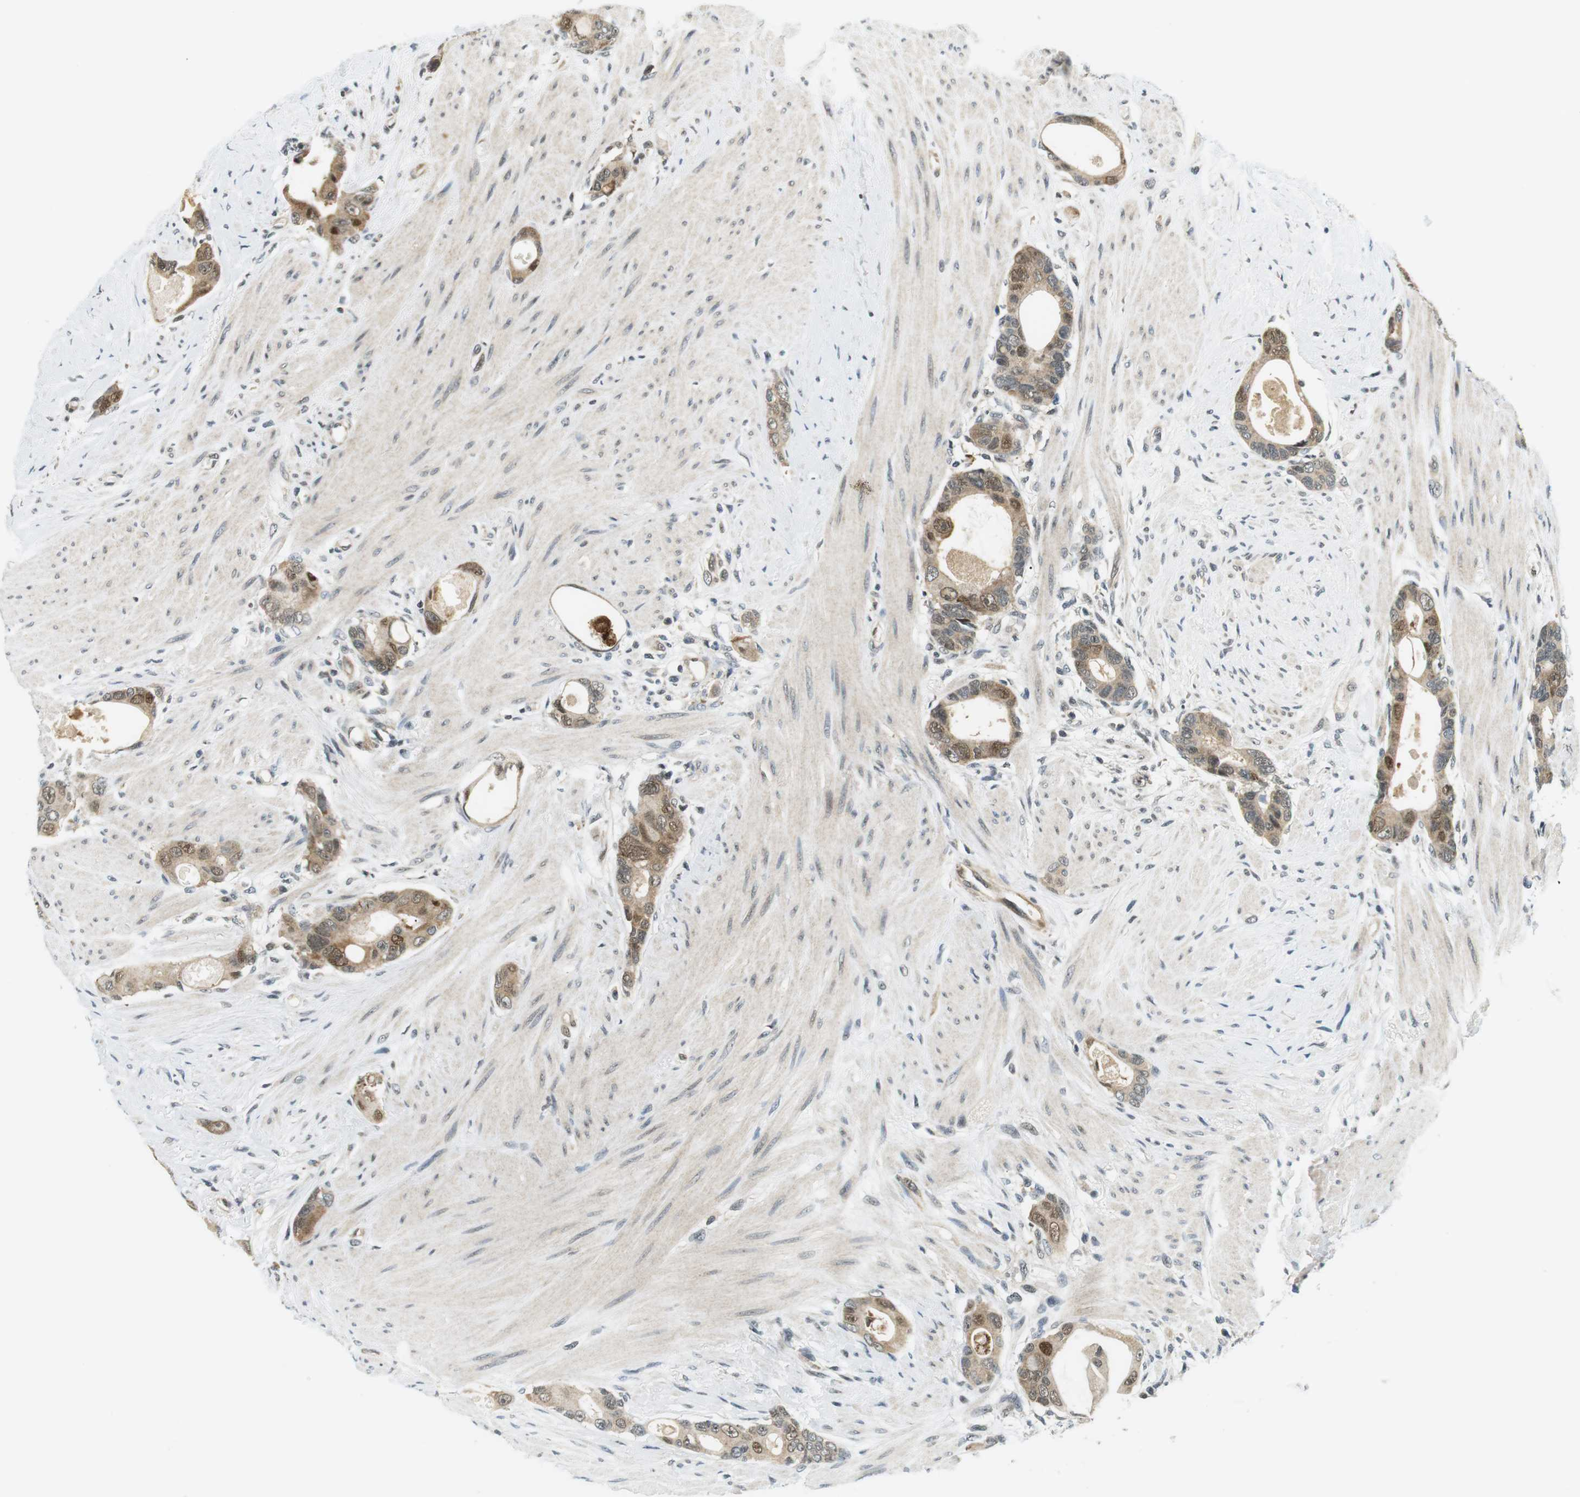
{"staining": {"intensity": "moderate", "quantity": ">75%", "location": "cytoplasmic/membranous,nuclear"}, "tissue": "colorectal cancer", "cell_type": "Tumor cells", "image_type": "cancer", "snomed": [{"axis": "morphology", "description": "Adenocarcinoma, NOS"}, {"axis": "topography", "description": "Rectum"}], "caption": "Tumor cells demonstrate medium levels of moderate cytoplasmic/membranous and nuclear staining in about >75% of cells in colorectal cancer.", "gene": "CSNK2B", "patient": {"sex": "male", "age": 51}}